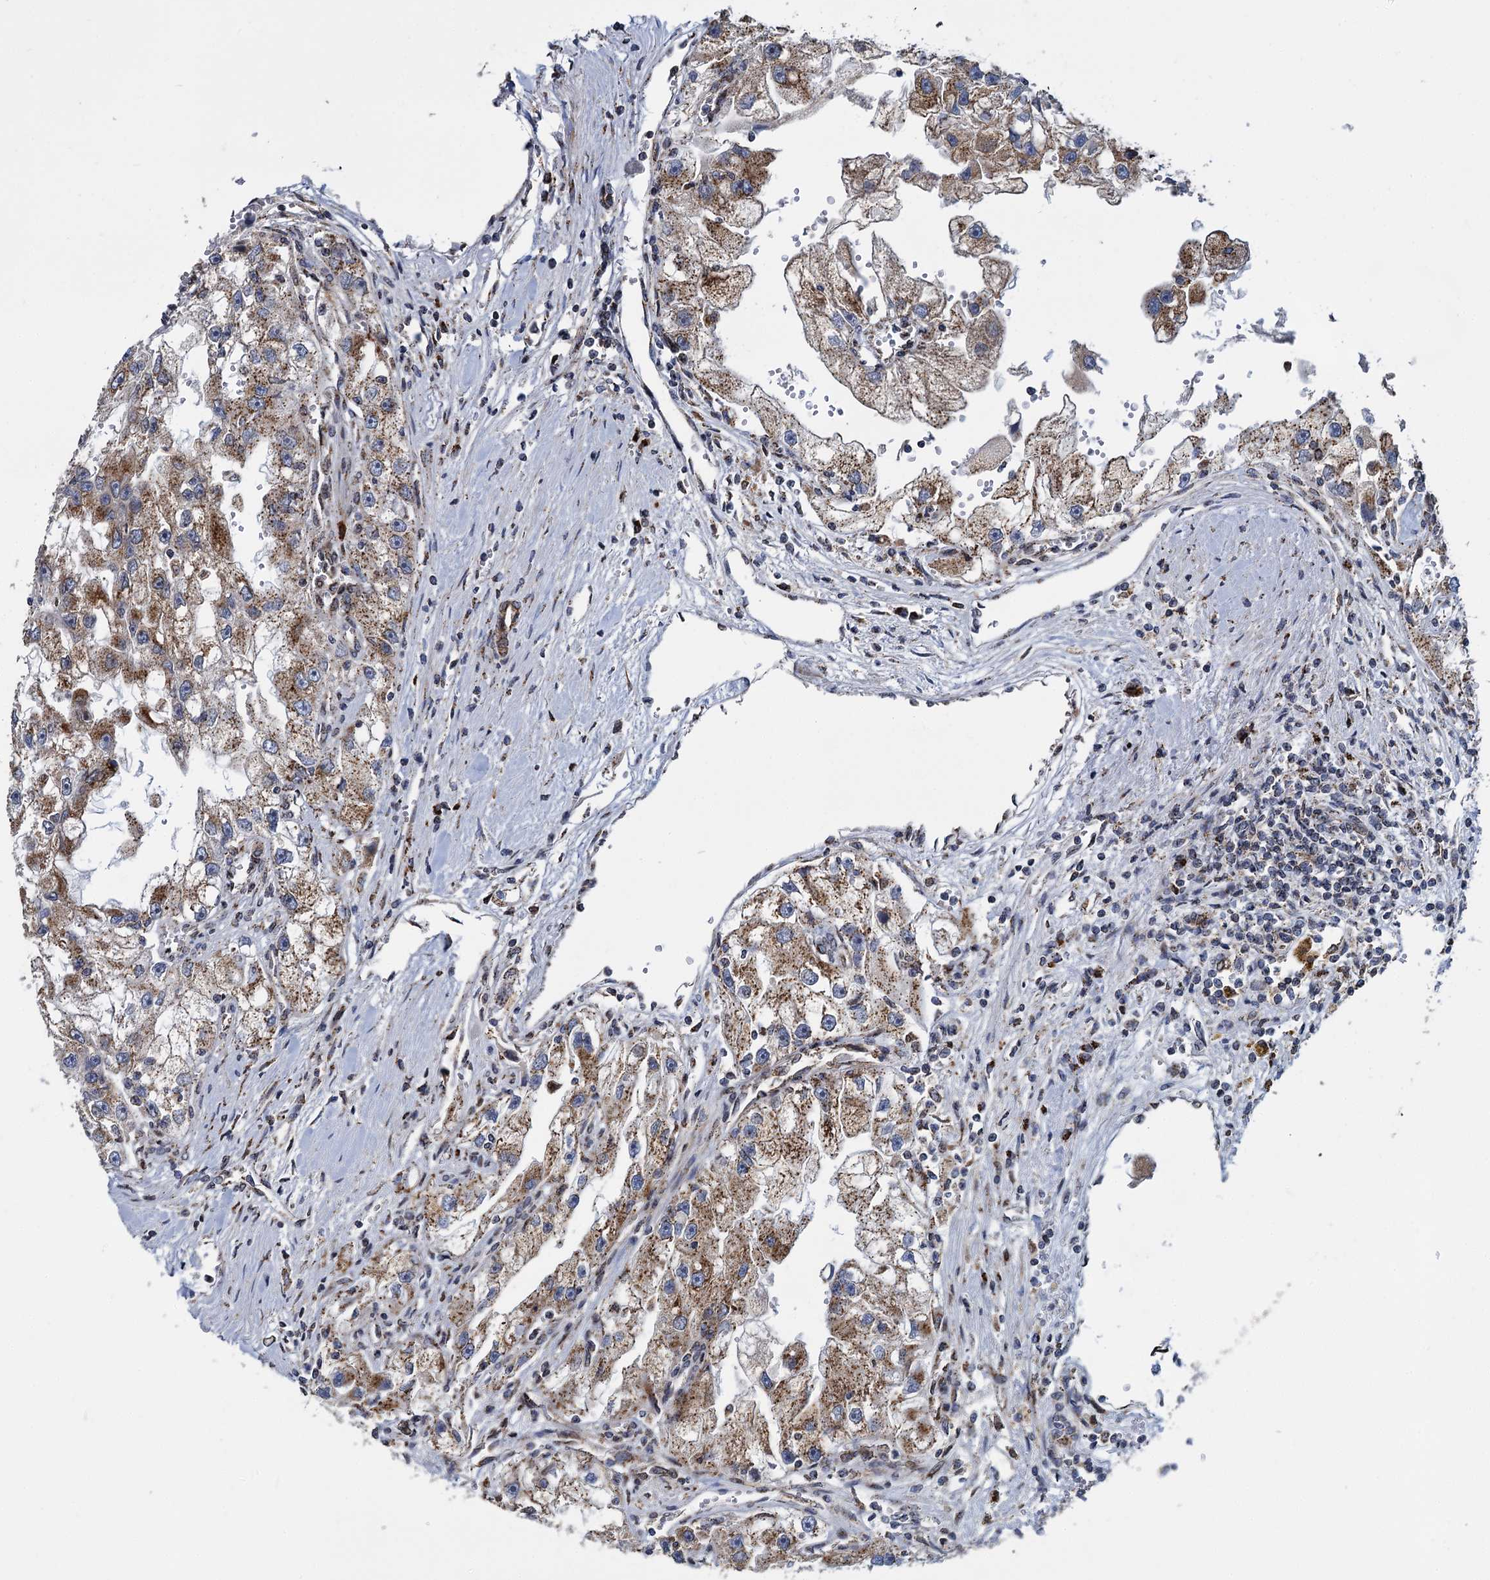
{"staining": {"intensity": "moderate", "quantity": ">75%", "location": "cytoplasmic/membranous"}, "tissue": "renal cancer", "cell_type": "Tumor cells", "image_type": "cancer", "snomed": [{"axis": "morphology", "description": "Adenocarcinoma, NOS"}, {"axis": "topography", "description": "Kidney"}], "caption": "Renal adenocarcinoma stained with a brown dye exhibits moderate cytoplasmic/membranous positive staining in approximately >75% of tumor cells.", "gene": "SUPT20H", "patient": {"sex": "male", "age": 63}}